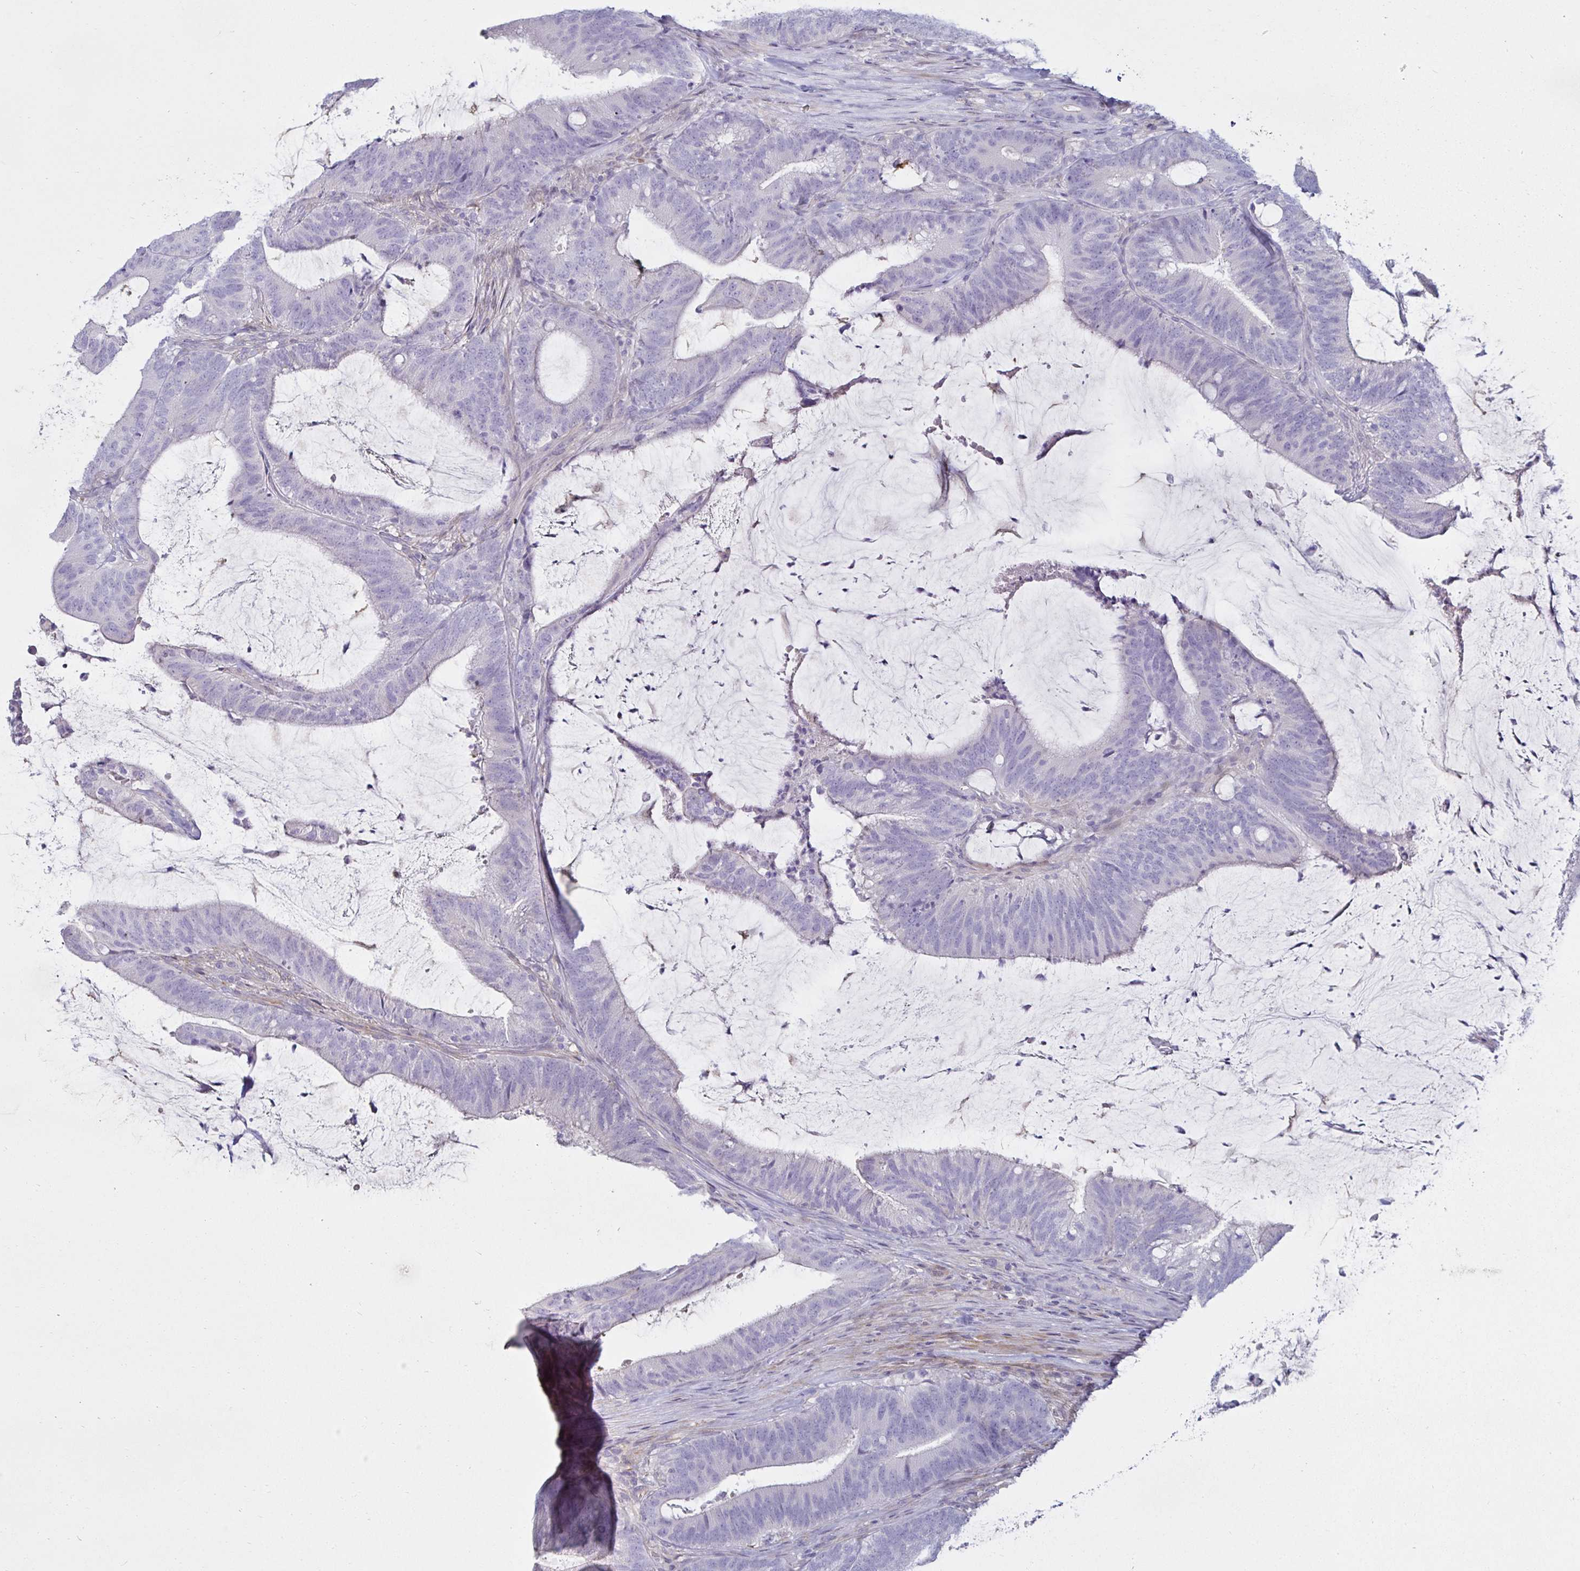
{"staining": {"intensity": "negative", "quantity": "none", "location": "none"}, "tissue": "colorectal cancer", "cell_type": "Tumor cells", "image_type": "cancer", "snomed": [{"axis": "morphology", "description": "Adenocarcinoma, NOS"}, {"axis": "topography", "description": "Colon"}], "caption": "The IHC histopathology image has no significant expression in tumor cells of colorectal cancer (adenocarcinoma) tissue.", "gene": "SPAG4", "patient": {"sex": "female", "age": 43}}